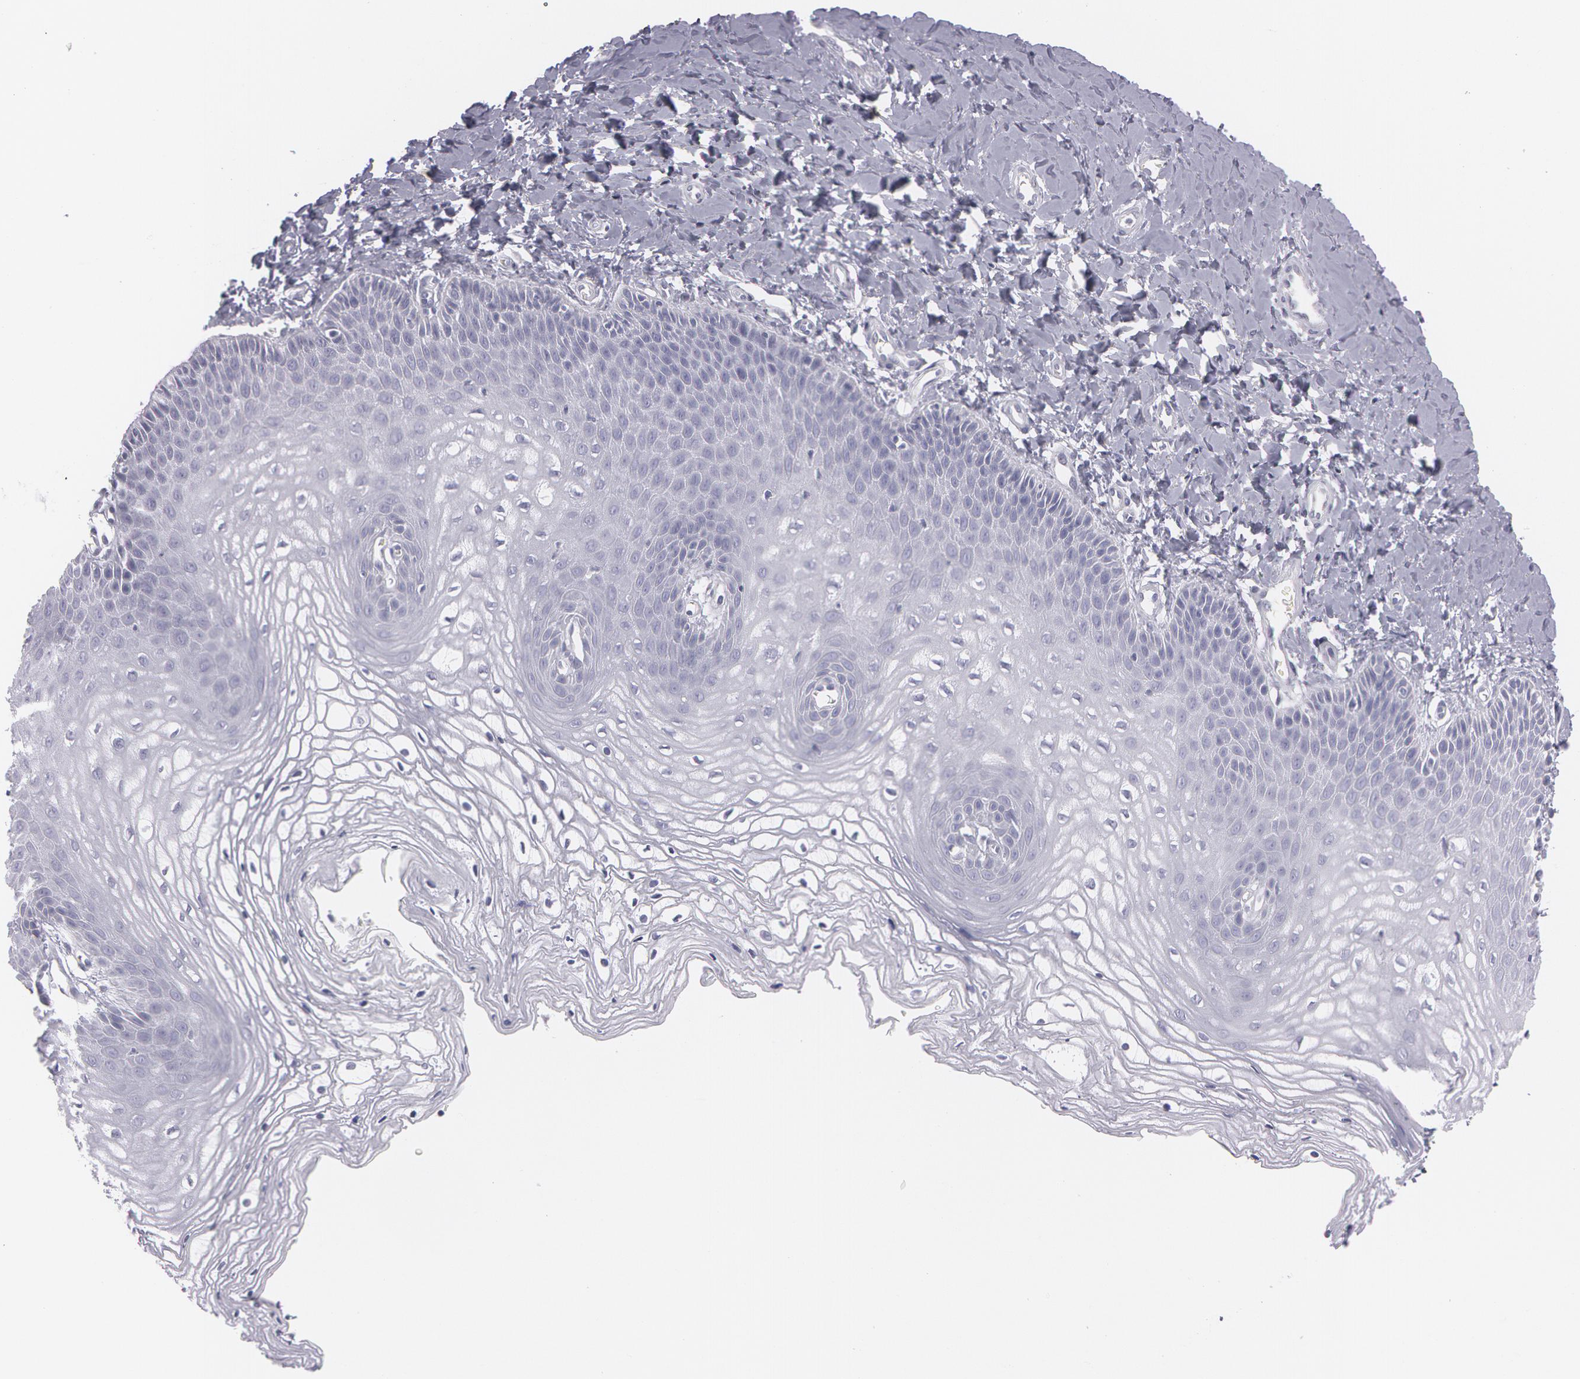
{"staining": {"intensity": "negative", "quantity": "none", "location": "none"}, "tissue": "vagina", "cell_type": "Squamous epithelial cells", "image_type": "normal", "snomed": [{"axis": "morphology", "description": "Normal tissue, NOS"}, {"axis": "topography", "description": "Vagina"}], "caption": "Immunohistochemistry of normal human vagina exhibits no staining in squamous epithelial cells.", "gene": "SNCG", "patient": {"sex": "female", "age": 68}}